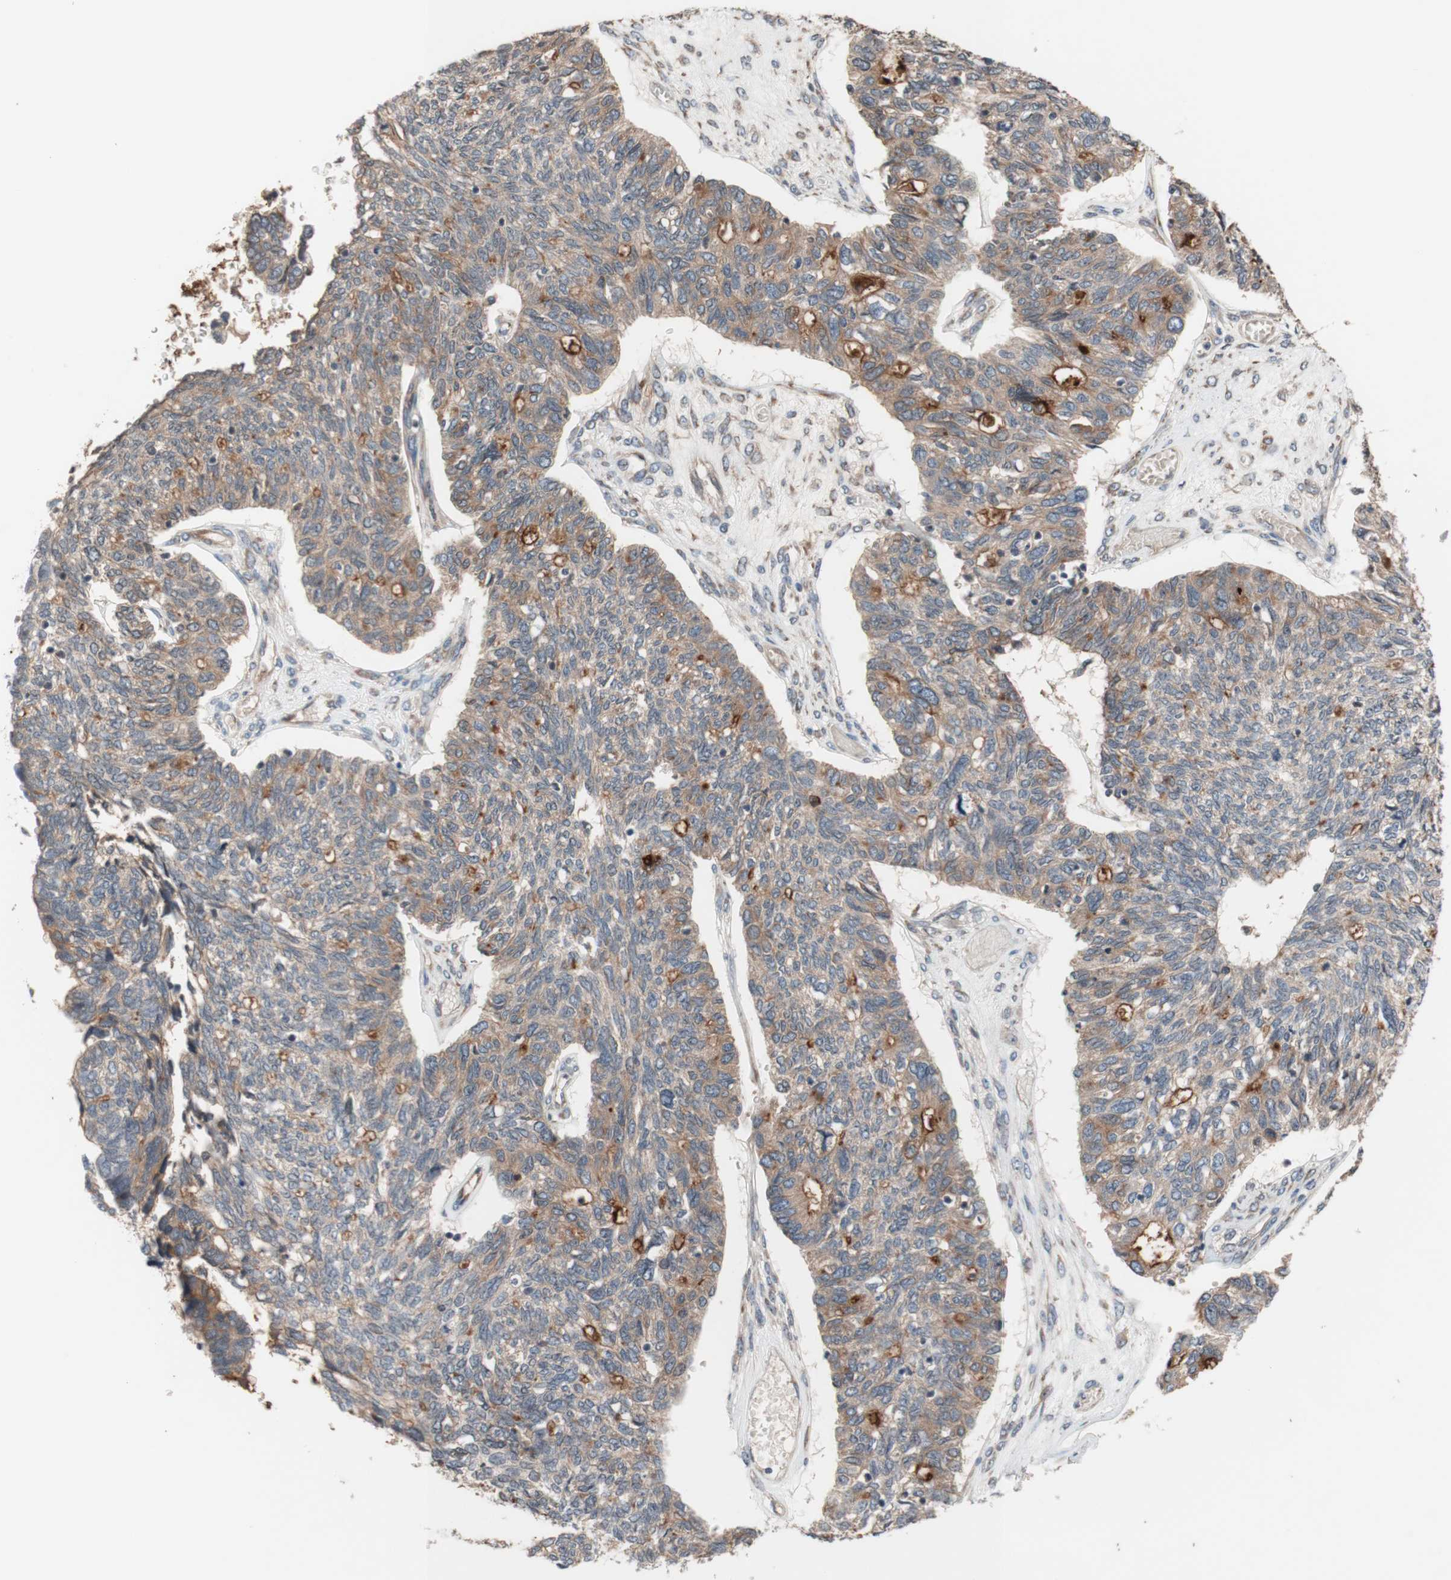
{"staining": {"intensity": "moderate", "quantity": "25%-75%", "location": "cytoplasmic/membranous"}, "tissue": "ovarian cancer", "cell_type": "Tumor cells", "image_type": "cancer", "snomed": [{"axis": "morphology", "description": "Cystadenocarcinoma, serous, NOS"}, {"axis": "topography", "description": "Ovary"}], "caption": "Ovarian serous cystadenocarcinoma stained with DAB (3,3'-diaminobenzidine) immunohistochemistry (IHC) displays medium levels of moderate cytoplasmic/membranous positivity in approximately 25%-75% of tumor cells.", "gene": "CD55", "patient": {"sex": "female", "age": 79}}